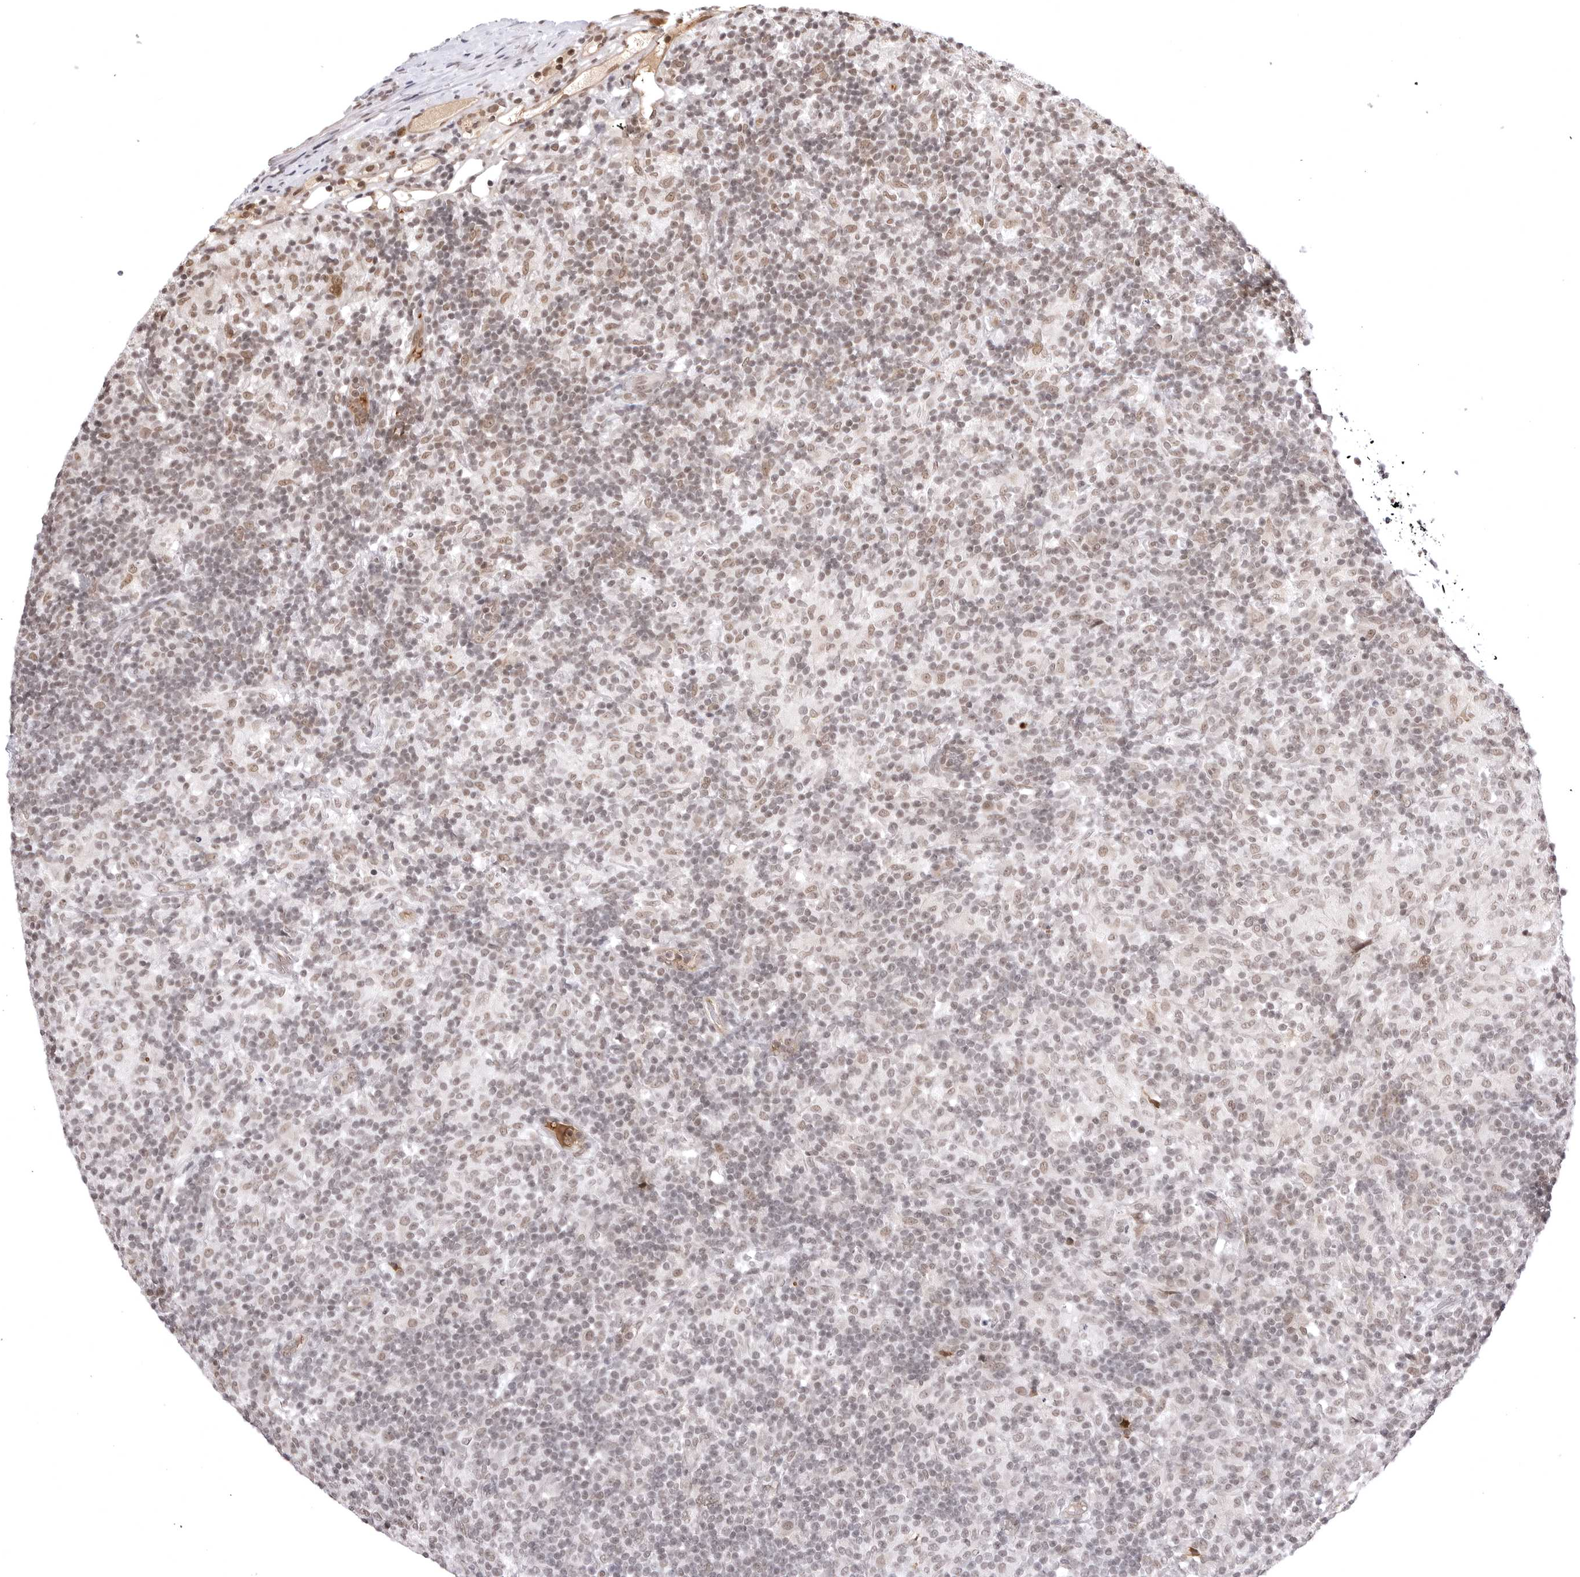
{"staining": {"intensity": "moderate", "quantity": "<25%", "location": "cytoplasmic/membranous,nuclear"}, "tissue": "lymphoma", "cell_type": "Tumor cells", "image_type": "cancer", "snomed": [{"axis": "morphology", "description": "Hodgkin's disease, NOS"}, {"axis": "topography", "description": "Lymph node"}], "caption": "Protein expression analysis of lymphoma demonstrates moderate cytoplasmic/membranous and nuclear expression in about <25% of tumor cells. (DAB IHC with brightfield microscopy, high magnification).", "gene": "PHF3", "patient": {"sex": "male", "age": 70}}